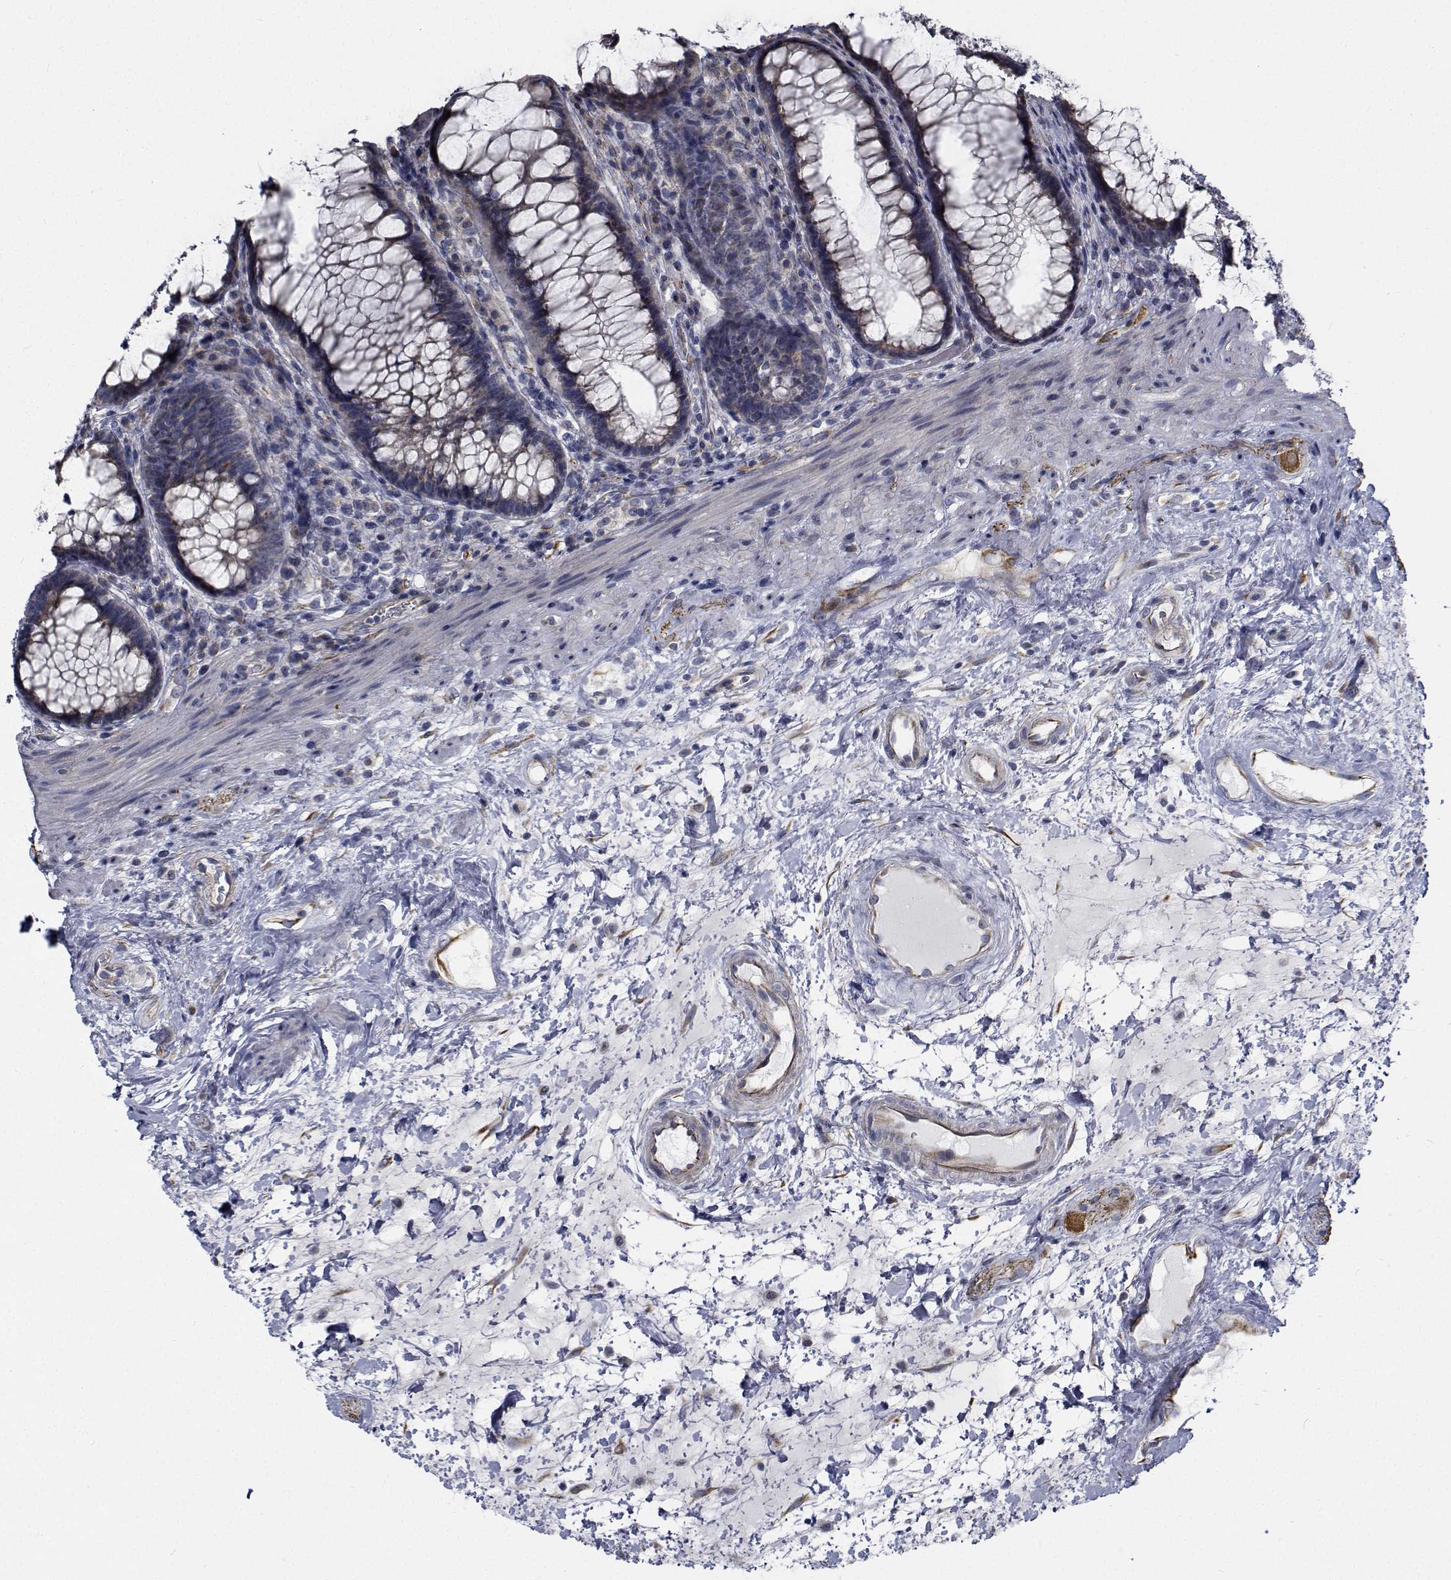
{"staining": {"intensity": "negative", "quantity": "none", "location": "none"}, "tissue": "rectum", "cell_type": "Glandular cells", "image_type": "normal", "snomed": [{"axis": "morphology", "description": "Normal tissue, NOS"}, {"axis": "topography", "description": "Rectum"}], "caption": "Immunohistochemical staining of unremarkable human rectum shows no significant expression in glandular cells. (DAB (3,3'-diaminobenzidine) immunohistochemistry visualized using brightfield microscopy, high magnification).", "gene": "TTBK1", "patient": {"sex": "male", "age": 72}}